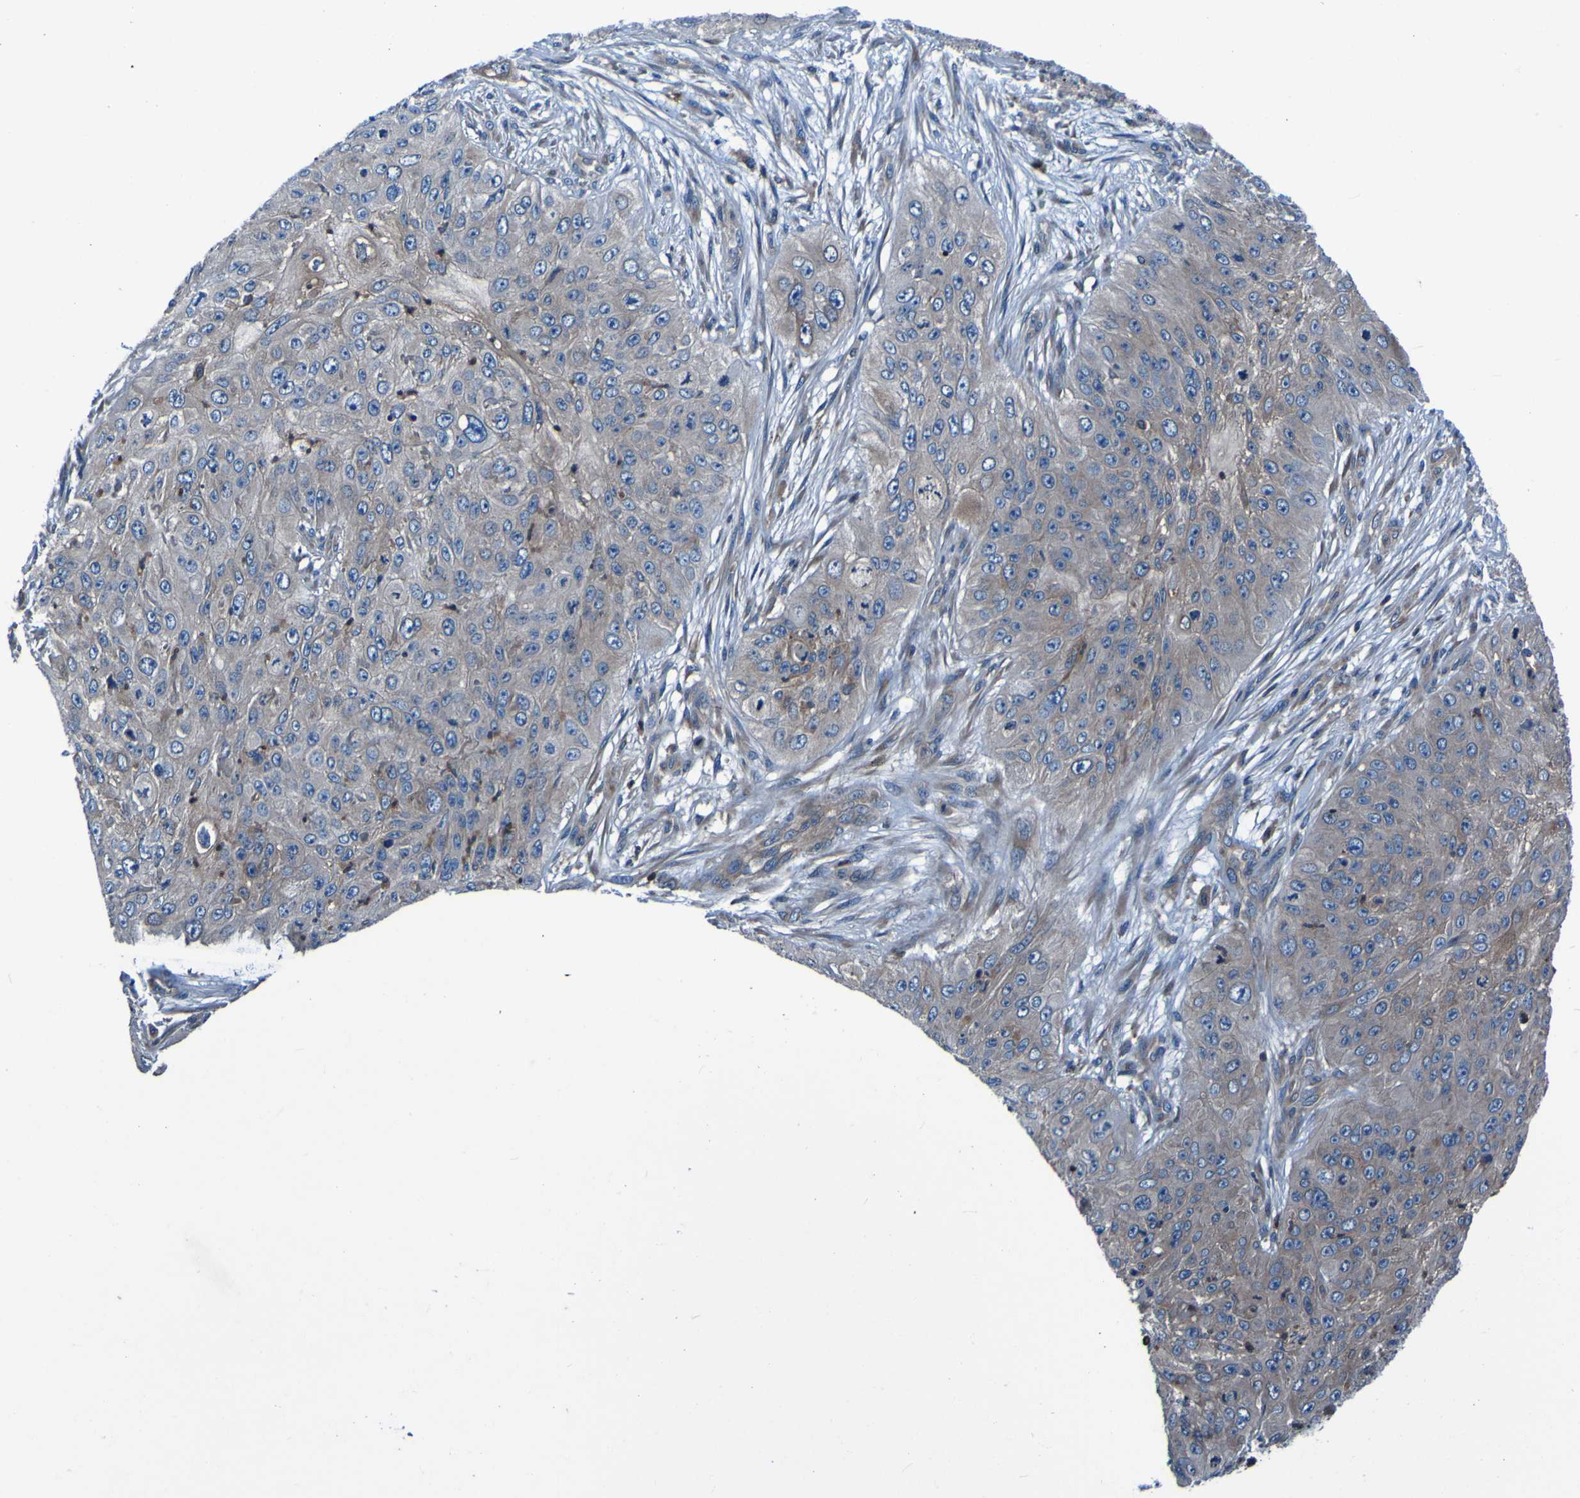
{"staining": {"intensity": "weak", "quantity": ">75%", "location": "cytoplasmic/membranous"}, "tissue": "skin cancer", "cell_type": "Tumor cells", "image_type": "cancer", "snomed": [{"axis": "morphology", "description": "Squamous cell carcinoma, NOS"}, {"axis": "topography", "description": "Skin"}], "caption": "A histopathology image showing weak cytoplasmic/membranous expression in approximately >75% of tumor cells in skin squamous cell carcinoma, as visualized by brown immunohistochemical staining.", "gene": "RAB5B", "patient": {"sex": "female", "age": 80}}